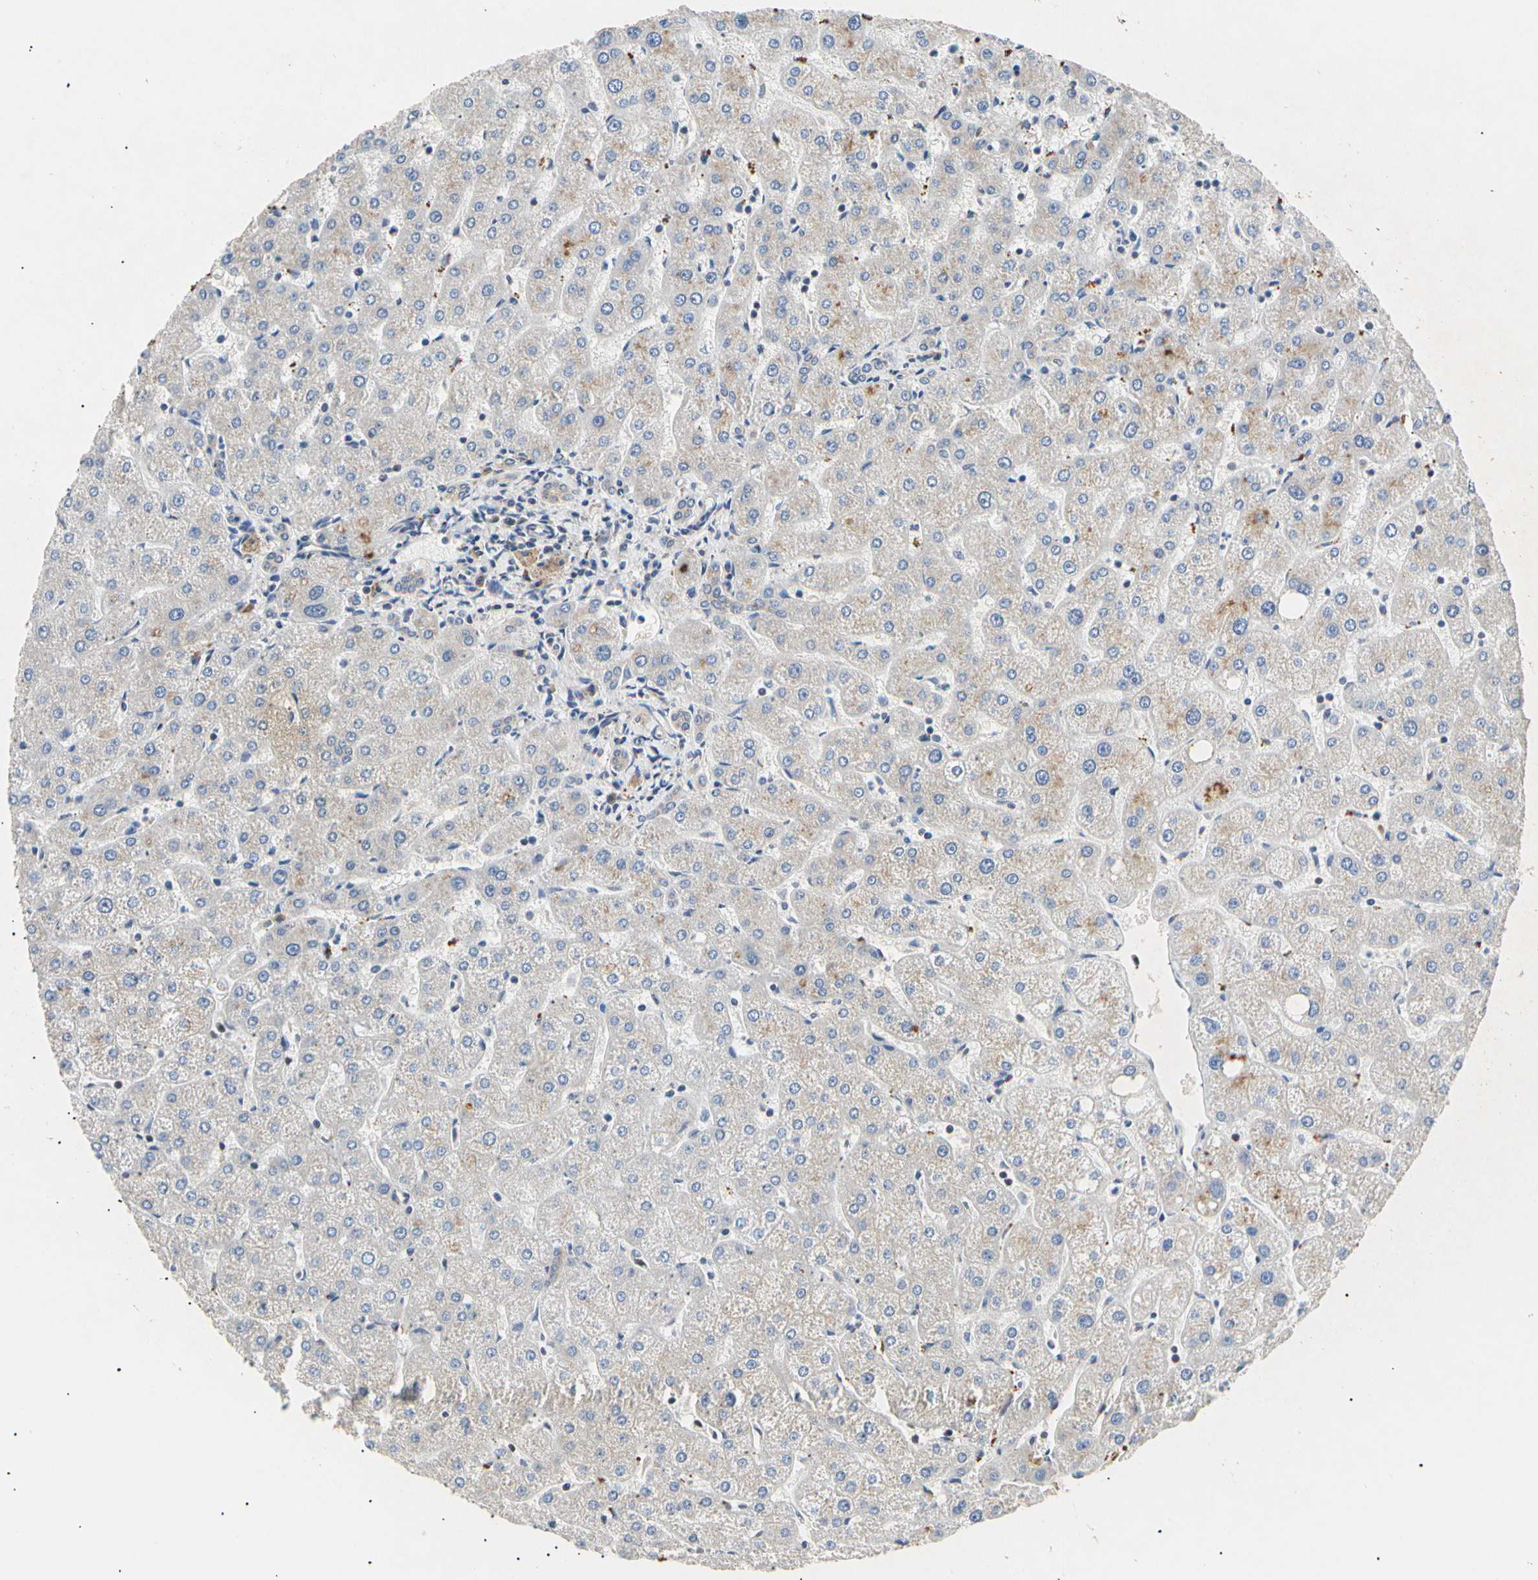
{"staining": {"intensity": "weak", "quantity": ">75%", "location": "cytoplasmic/membranous"}, "tissue": "liver", "cell_type": "Cholangiocytes", "image_type": "normal", "snomed": [{"axis": "morphology", "description": "Normal tissue, NOS"}, {"axis": "topography", "description": "Liver"}], "caption": "IHC of normal human liver displays low levels of weak cytoplasmic/membranous staining in about >75% of cholangiocytes.", "gene": "EIF1AX", "patient": {"sex": "male", "age": 67}}